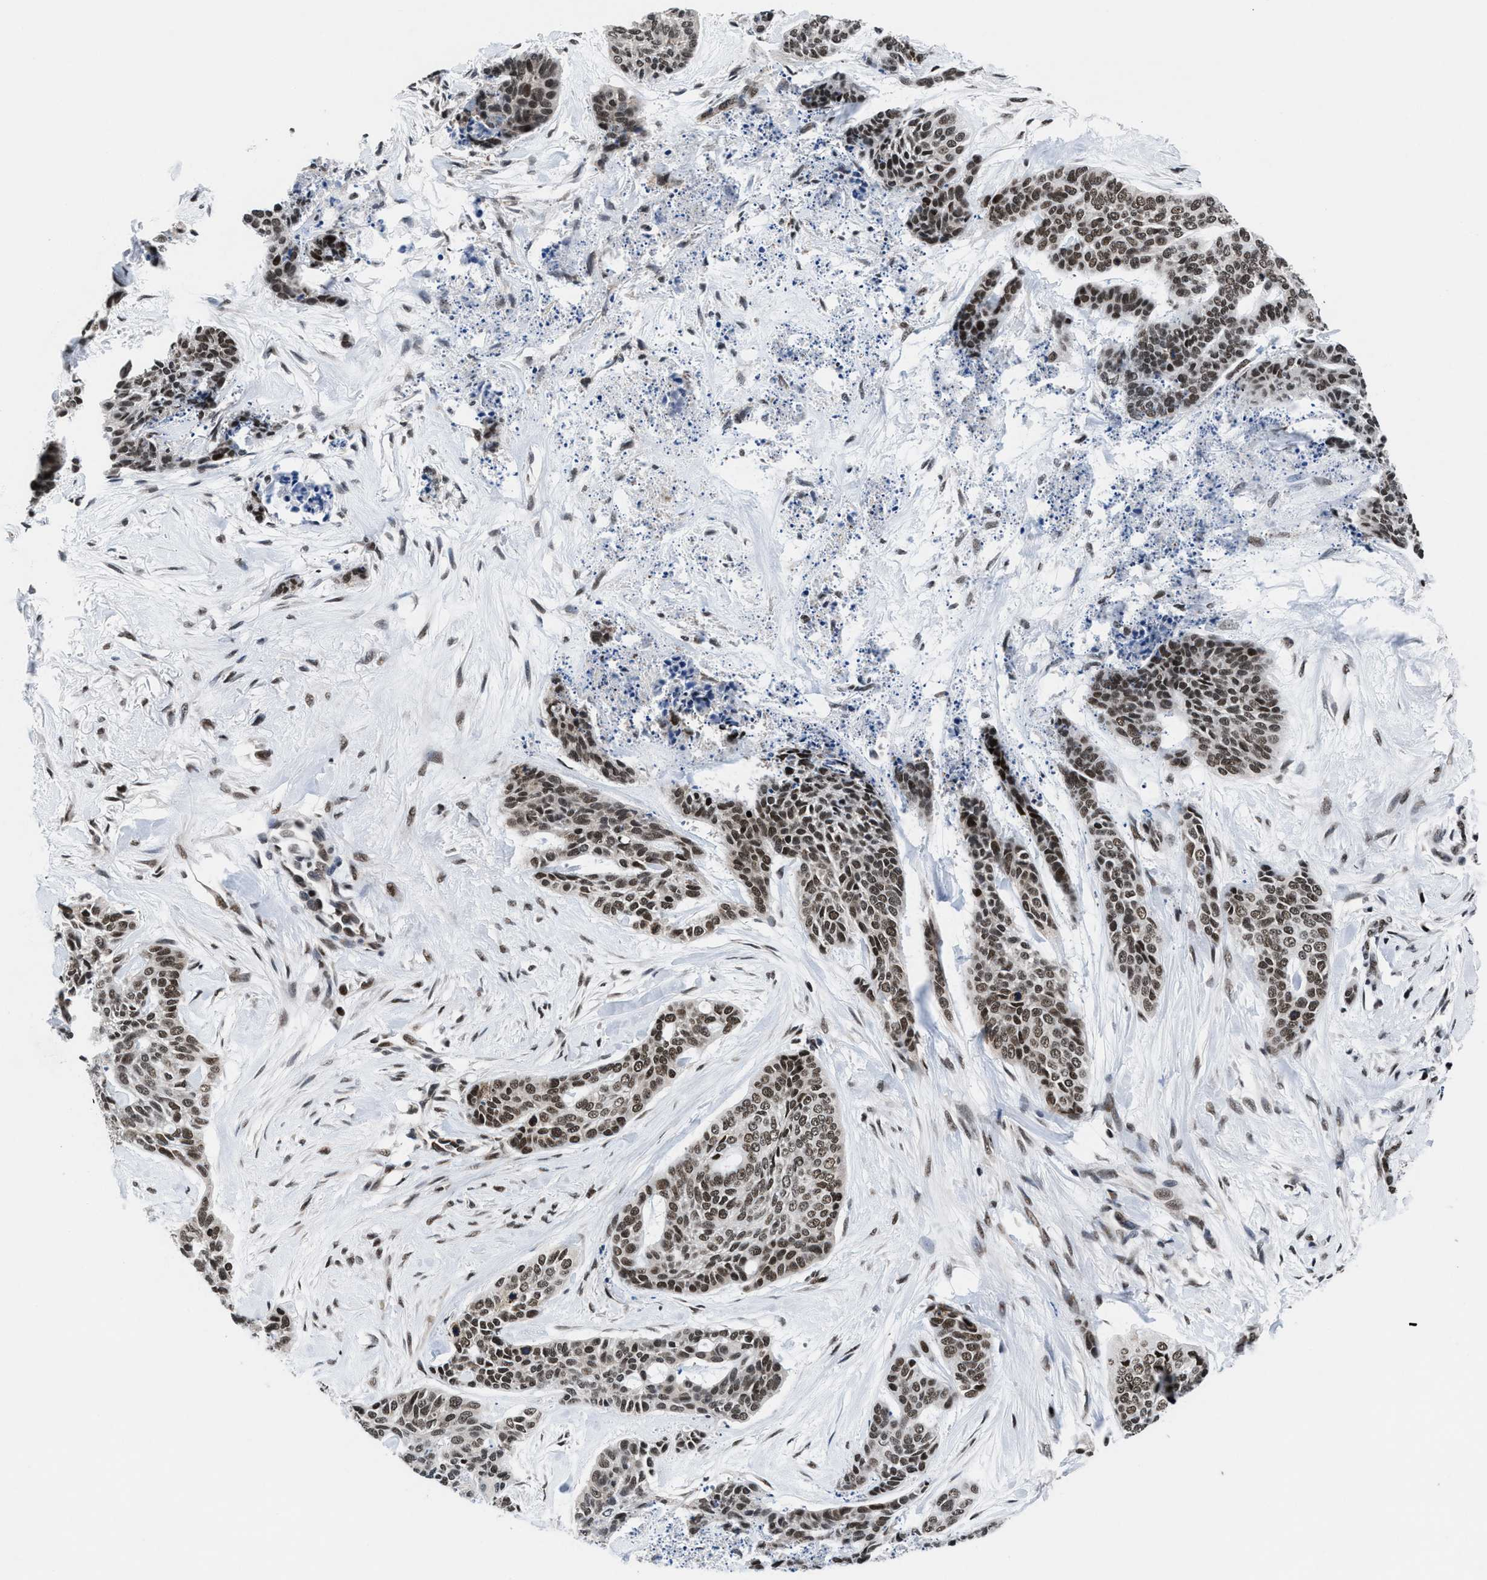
{"staining": {"intensity": "moderate", "quantity": ">75%", "location": "nuclear"}, "tissue": "skin cancer", "cell_type": "Tumor cells", "image_type": "cancer", "snomed": [{"axis": "morphology", "description": "Basal cell carcinoma"}, {"axis": "topography", "description": "Skin"}], "caption": "This is a micrograph of IHC staining of skin cancer (basal cell carcinoma), which shows moderate staining in the nuclear of tumor cells.", "gene": "WDR81", "patient": {"sex": "female", "age": 64}}